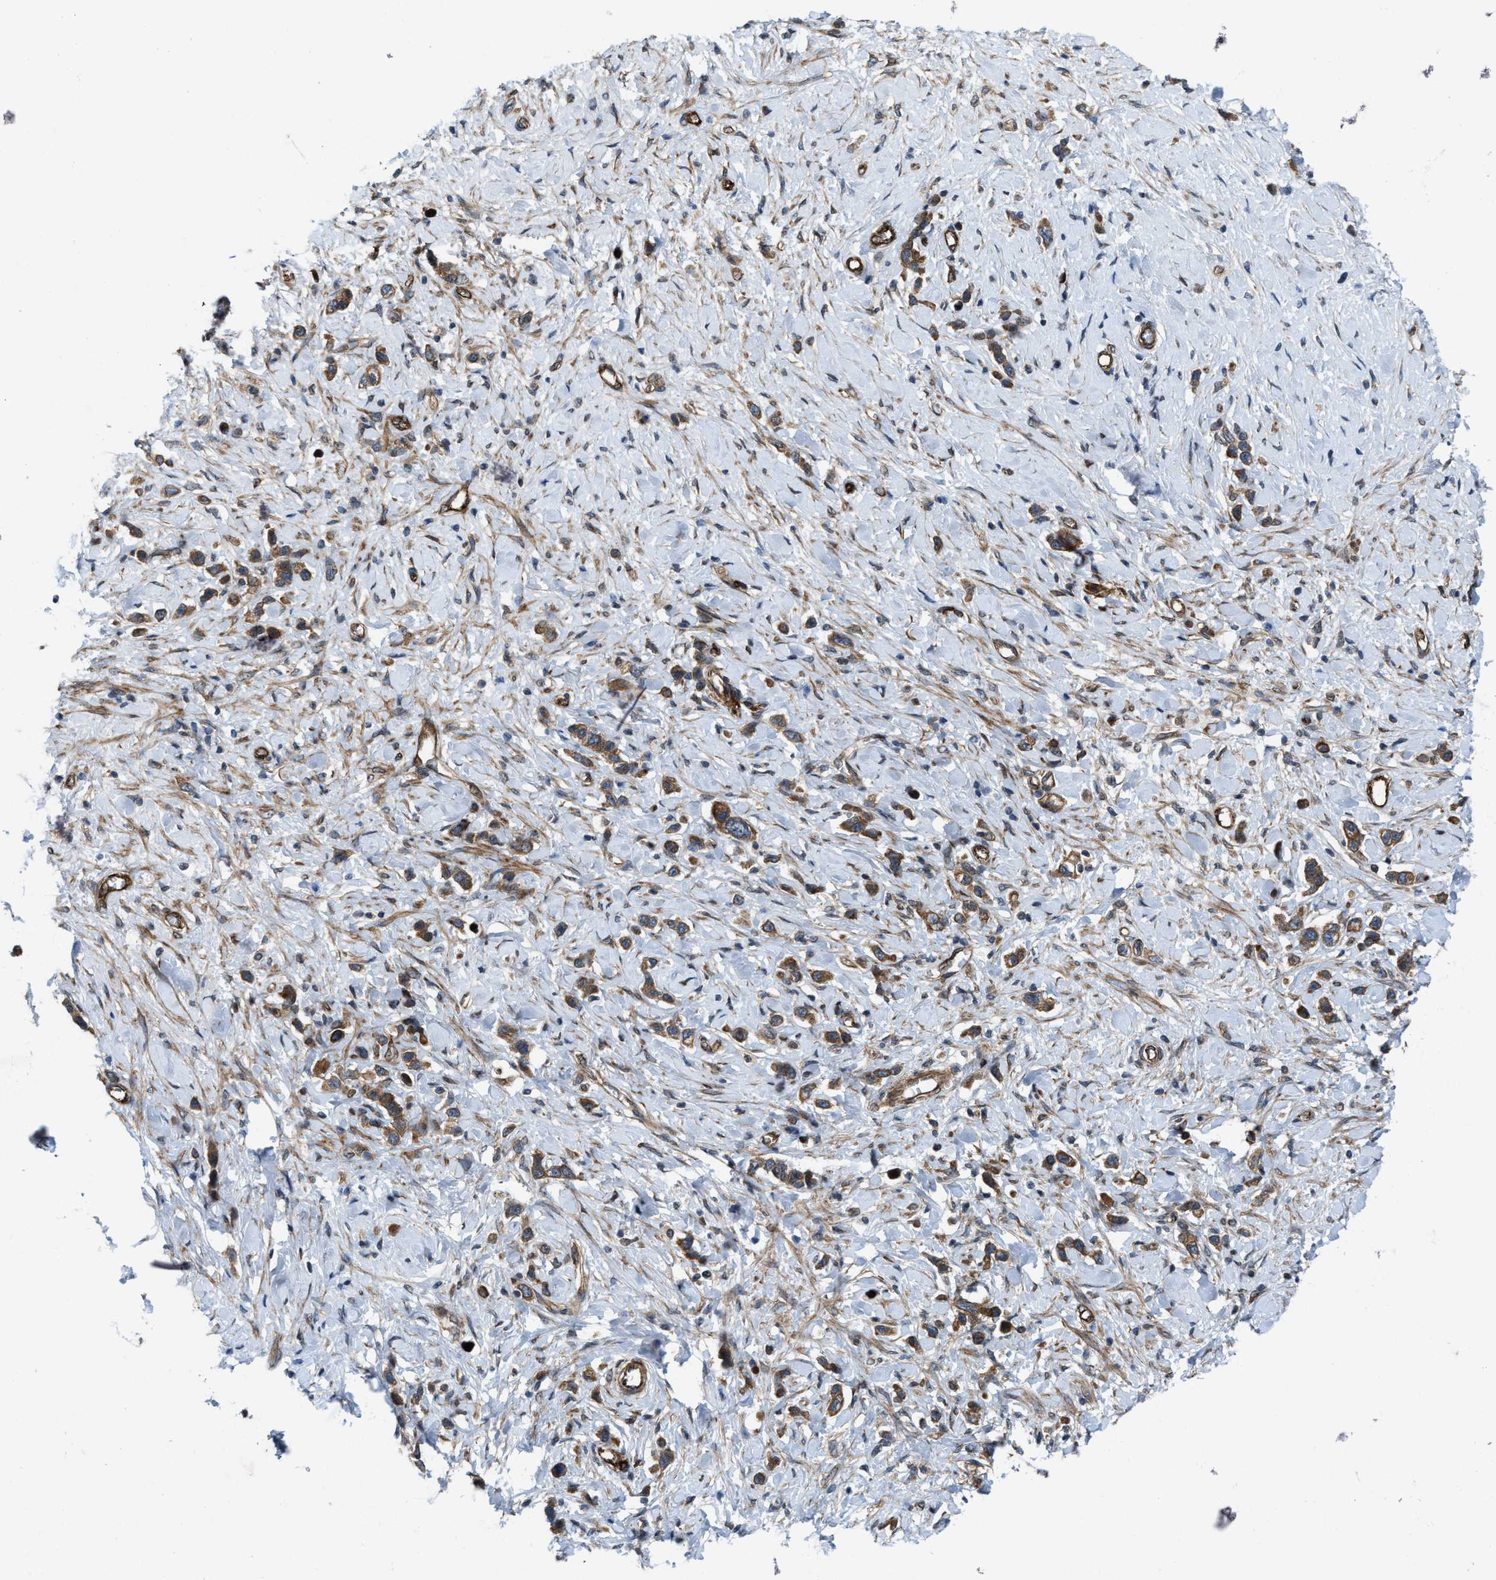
{"staining": {"intensity": "moderate", "quantity": ">75%", "location": "cytoplasmic/membranous"}, "tissue": "stomach cancer", "cell_type": "Tumor cells", "image_type": "cancer", "snomed": [{"axis": "morphology", "description": "Adenocarcinoma, NOS"}, {"axis": "topography", "description": "Stomach"}], "caption": "This micrograph reveals immunohistochemistry staining of human stomach cancer (adenocarcinoma), with medium moderate cytoplasmic/membranous expression in about >75% of tumor cells.", "gene": "URGCP", "patient": {"sex": "female", "age": 65}}